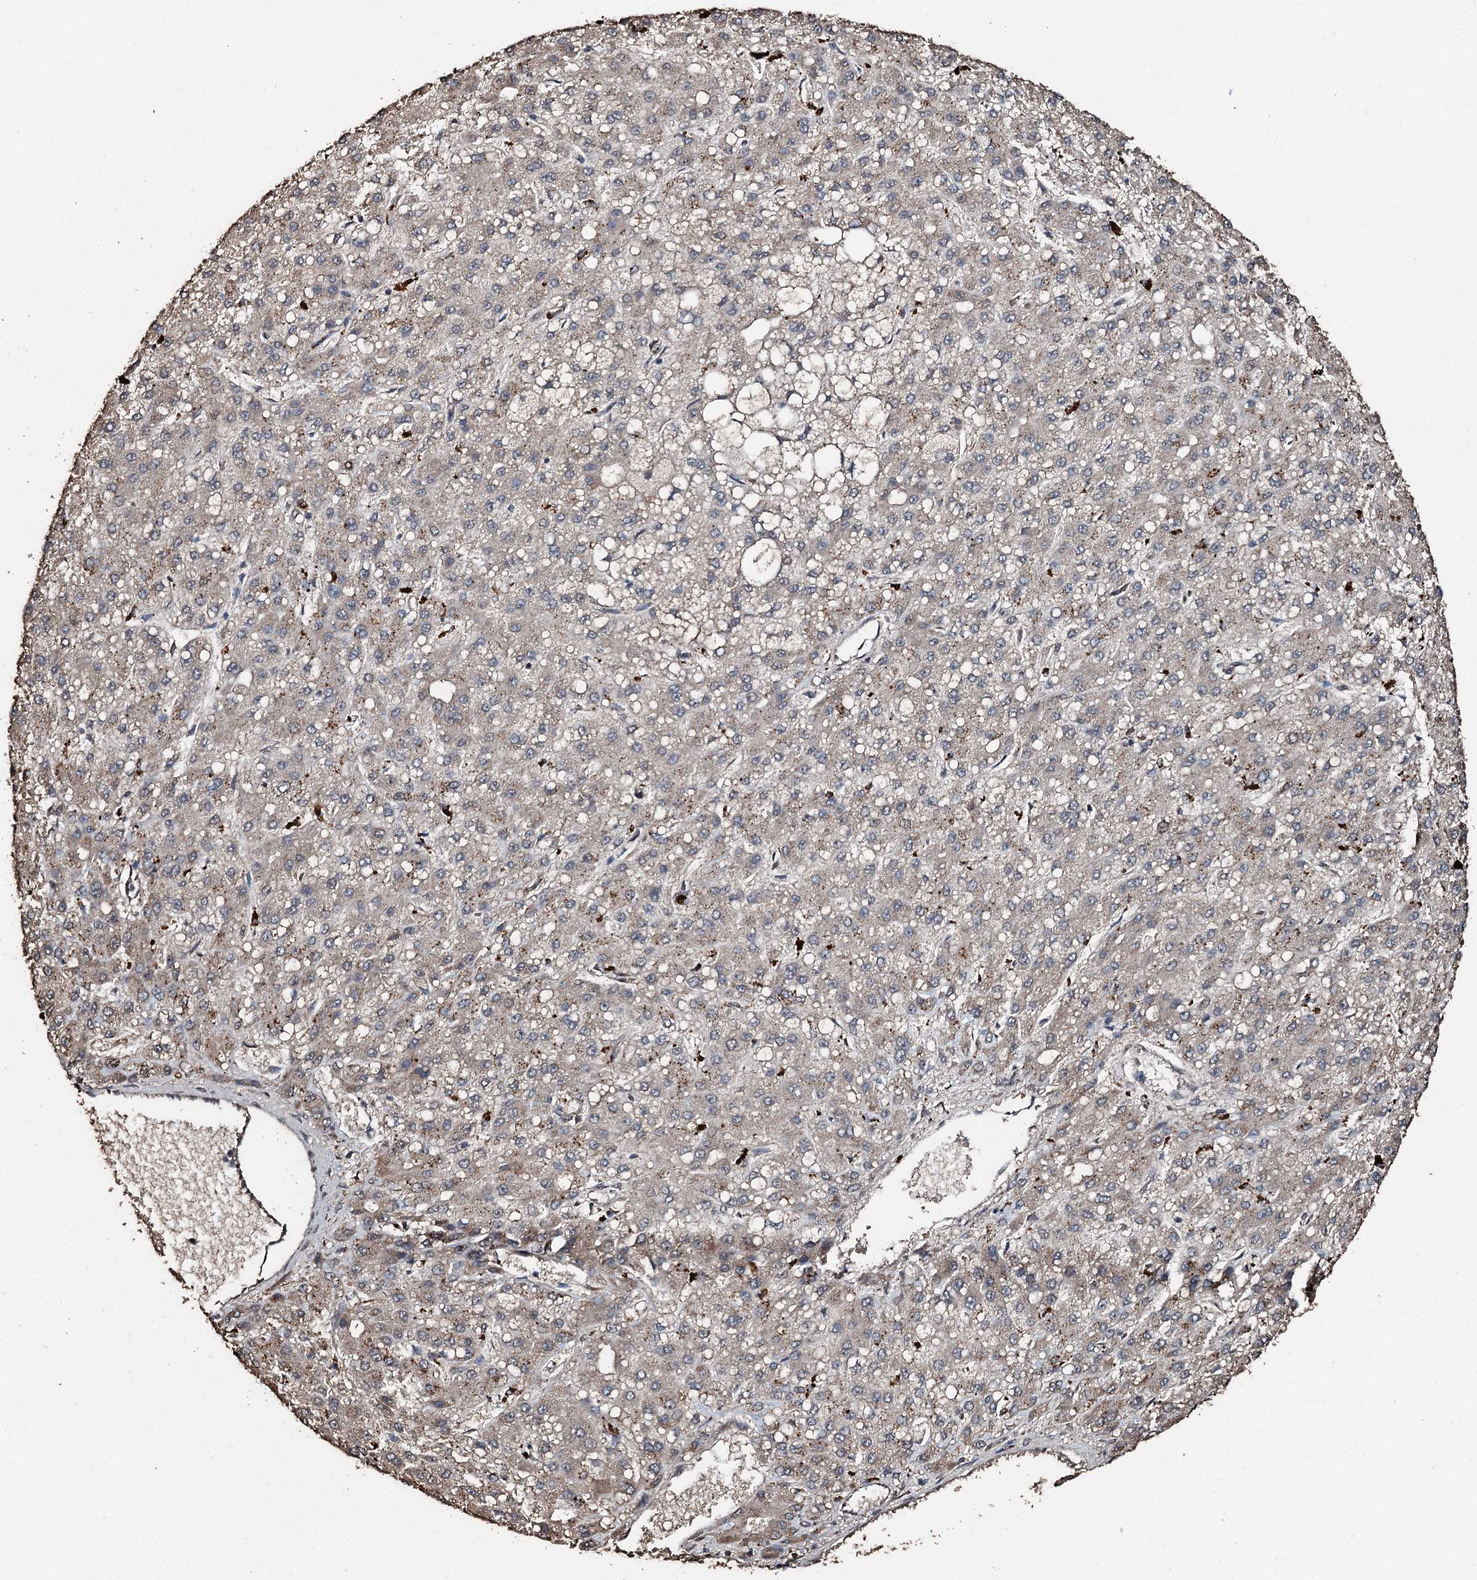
{"staining": {"intensity": "negative", "quantity": "none", "location": "none"}, "tissue": "liver cancer", "cell_type": "Tumor cells", "image_type": "cancer", "snomed": [{"axis": "morphology", "description": "Carcinoma, Hepatocellular, NOS"}, {"axis": "topography", "description": "Liver"}], "caption": "The histopathology image exhibits no significant staining in tumor cells of hepatocellular carcinoma (liver). (Brightfield microscopy of DAB IHC at high magnification).", "gene": "ADAMTS10", "patient": {"sex": "male", "age": 67}}